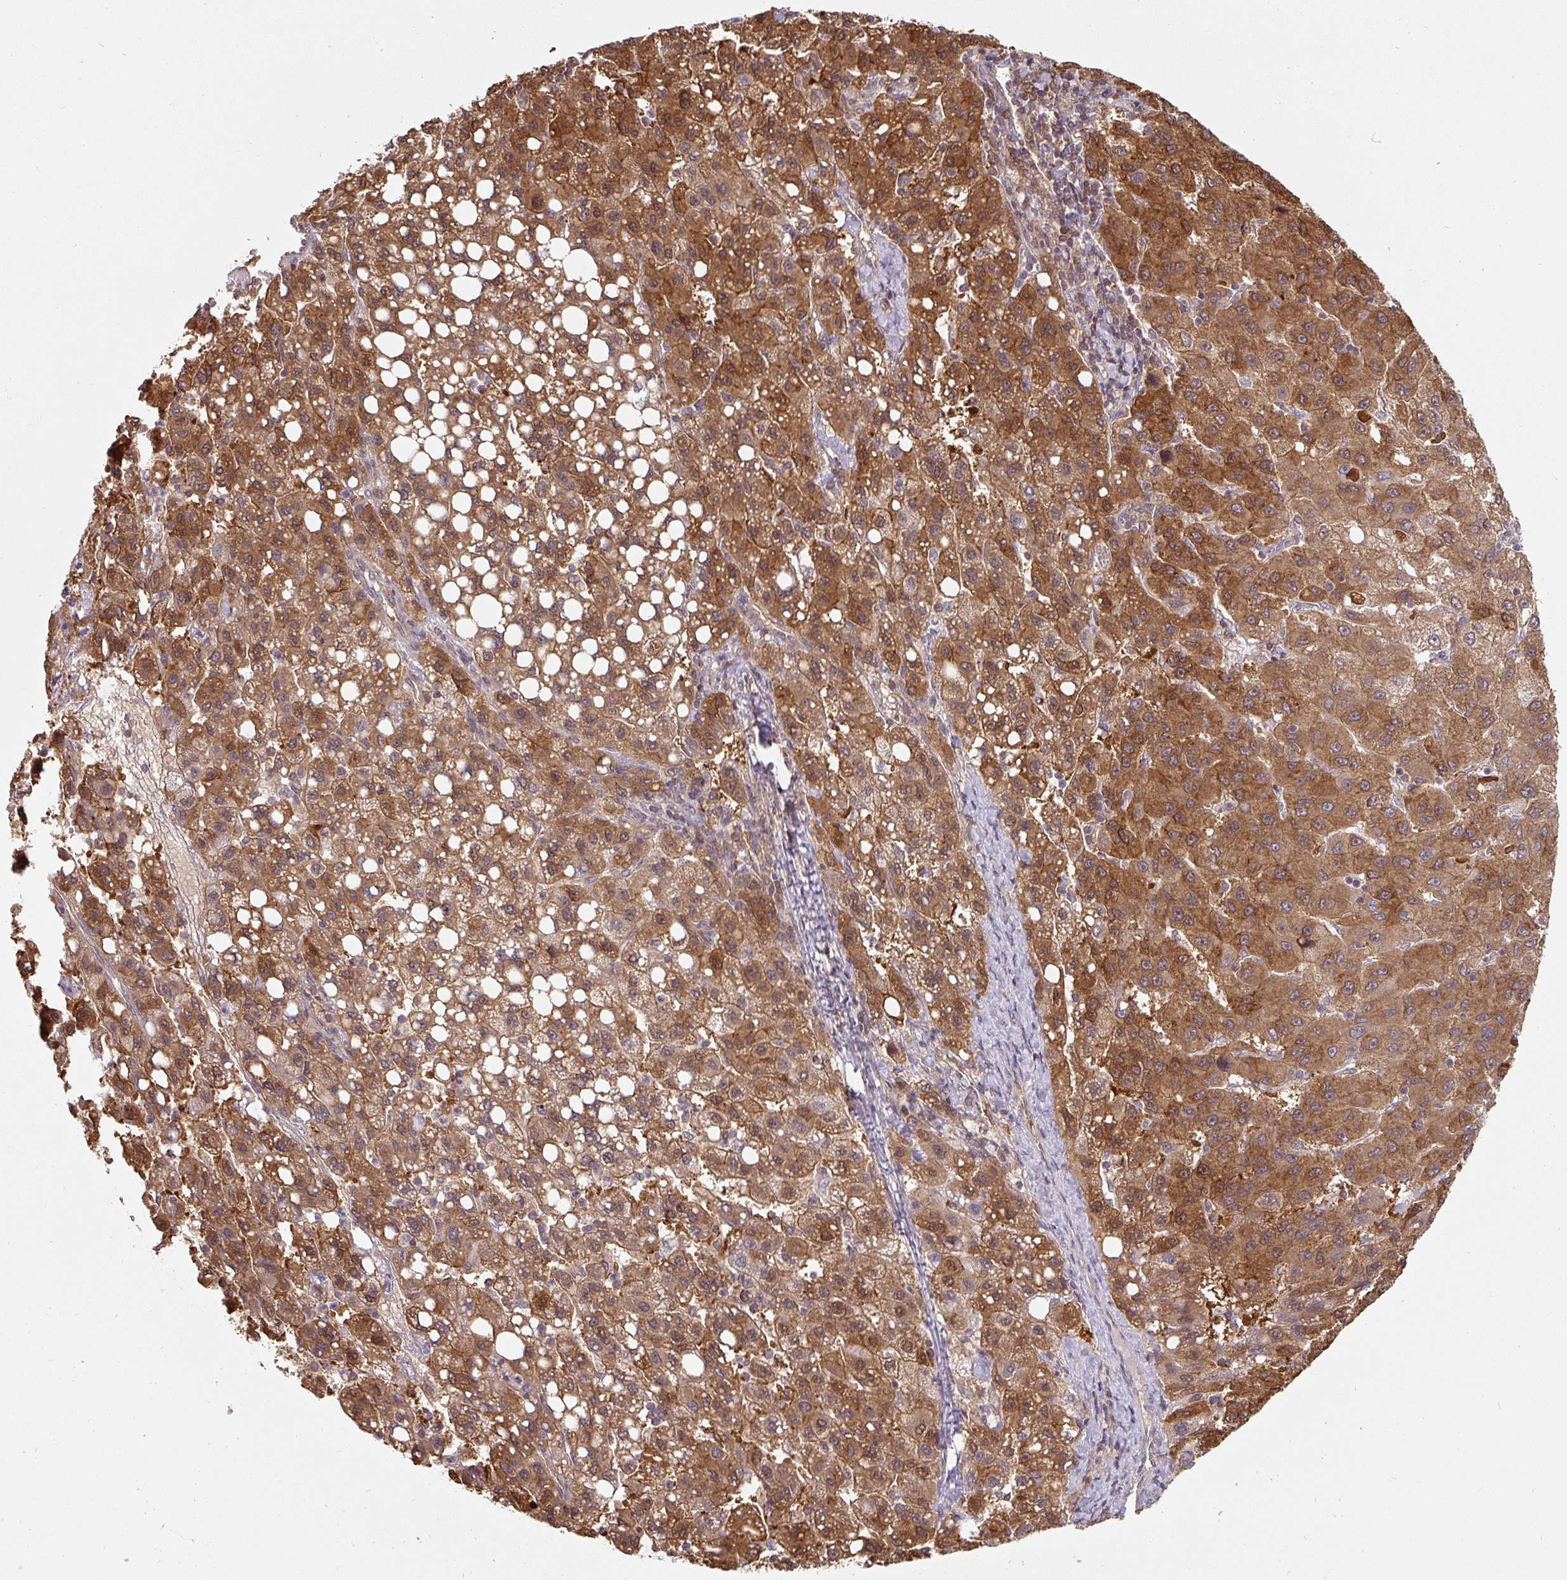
{"staining": {"intensity": "moderate", "quantity": ">75%", "location": "cytoplasmic/membranous,nuclear"}, "tissue": "liver cancer", "cell_type": "Tumor cells", "image_type": "cancer", "snomed": [{"axis": "morphology", "description": "Carcinoma, Hepatocellular, NOS"}, {"axis": "topography", "description": "Liver"}], "caption": "Immunohistochemistry (IHC) (DAB (3,3'-diaminobenzidine)) staining of liver cancer (hepatocellular carcinoma) shows moderate cytoplasmic/membranous and nuclear protein staining in approximately >75% of tumor cells.", "gene": "ST13", "patient": {"sex": "female", "age": 82}}